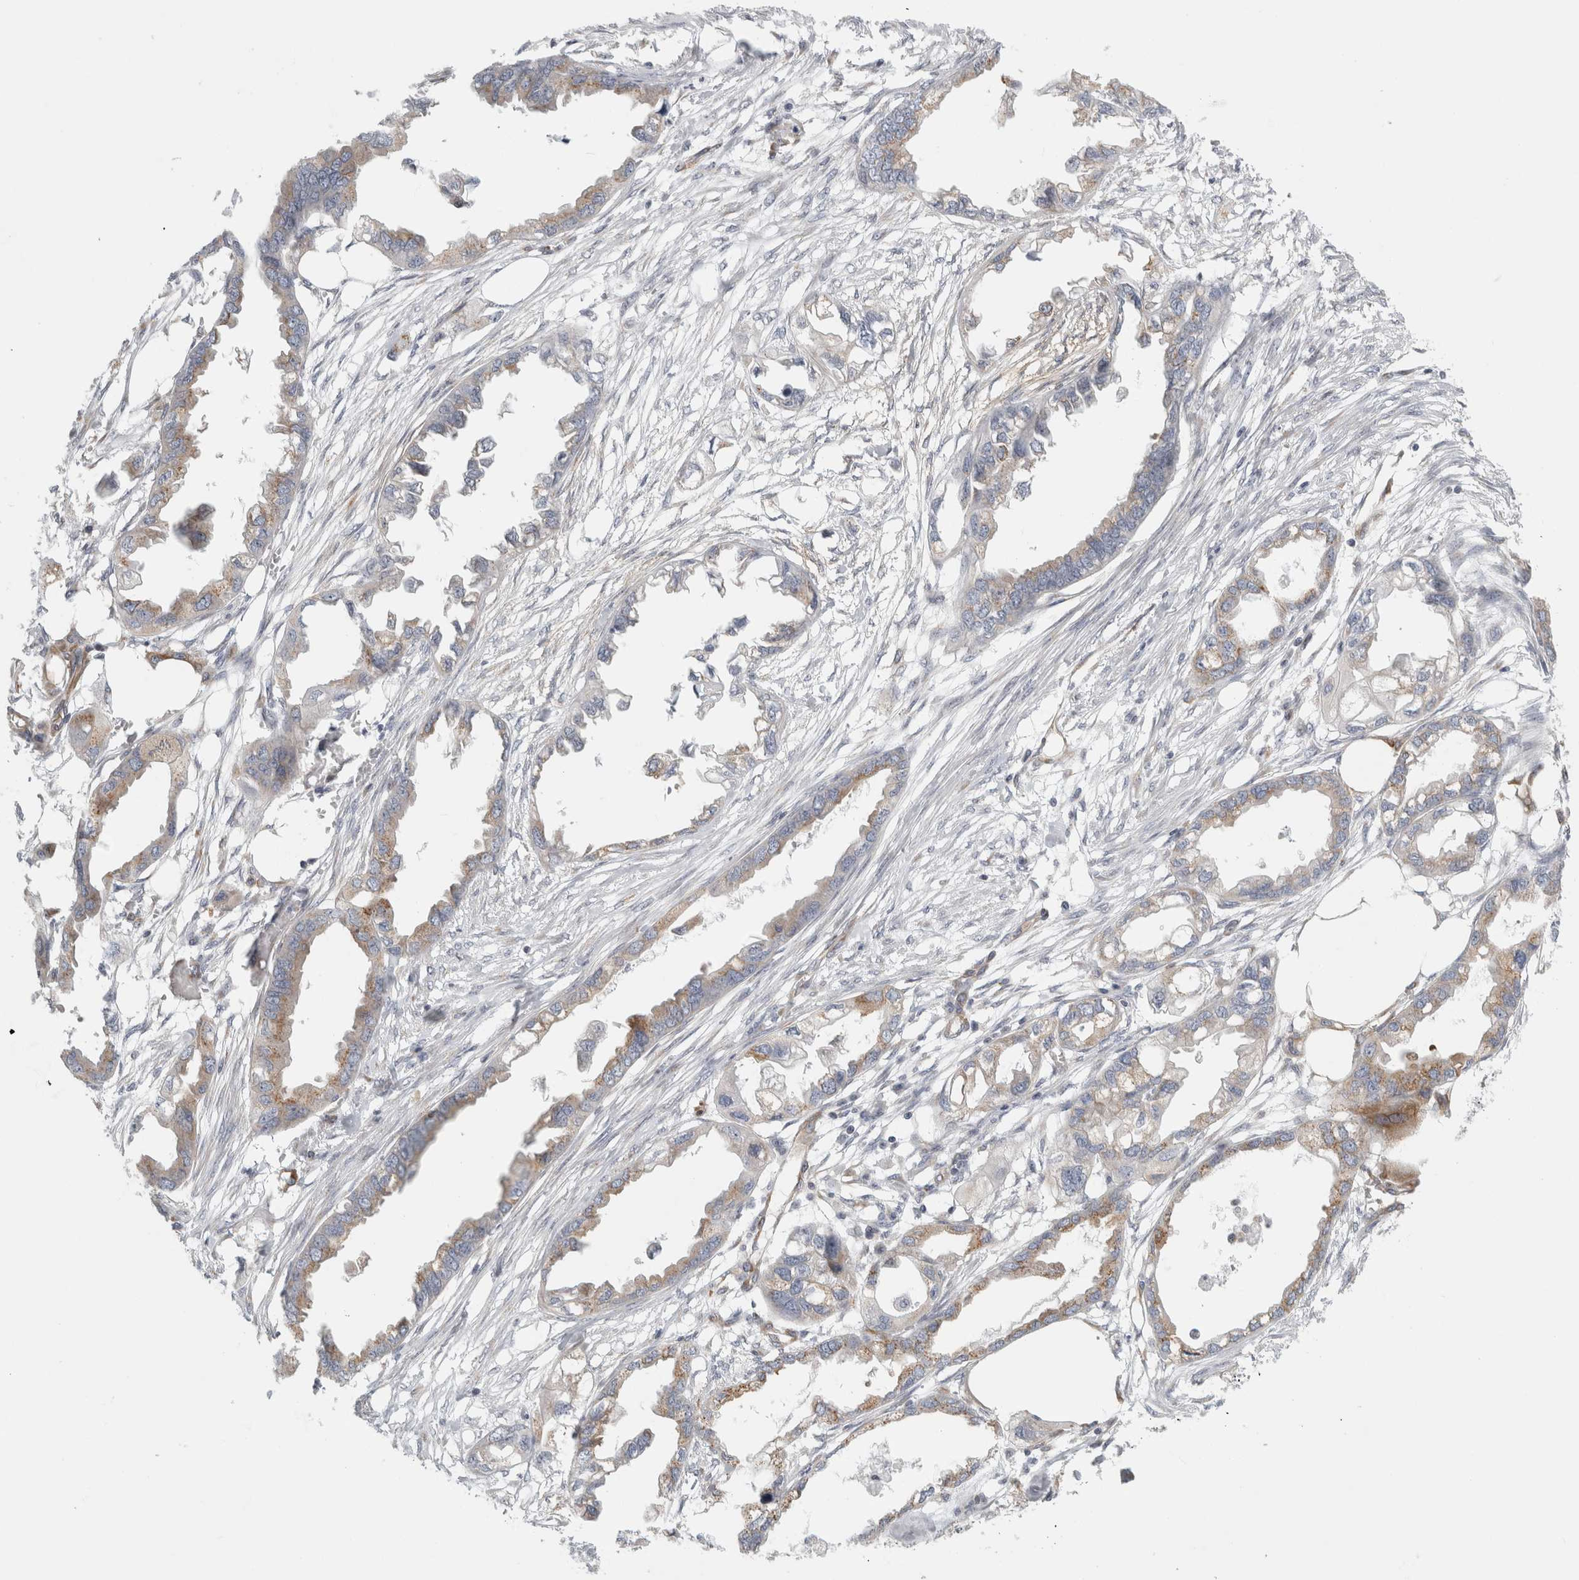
{"staining": {"intensity": "weak", "quantity": ">75%", "location": "cytoplasmic/membranous"}, "tissue": "endometrial cancer", "cell_type": "Tumor cells", "image_type": "cancer", "snomed": [{"axis": "morphology", "description": "Adenocarcinoma, NOS"}, {"axis": "morphology", "description": "Adenocarcinoma, metastatic, NOS"}, {"axis": "topography", "description": "Adipose tissue"}, {"axis": "topography", "description": "Endometrium"}], "caption": "Protein expression analysis of endometrial cancer shows weak cytoplasmic/membranous staining in about >75% of tumor cells.", "gene": "PEX6", "patient": {"sex": "female", "age": 67}}